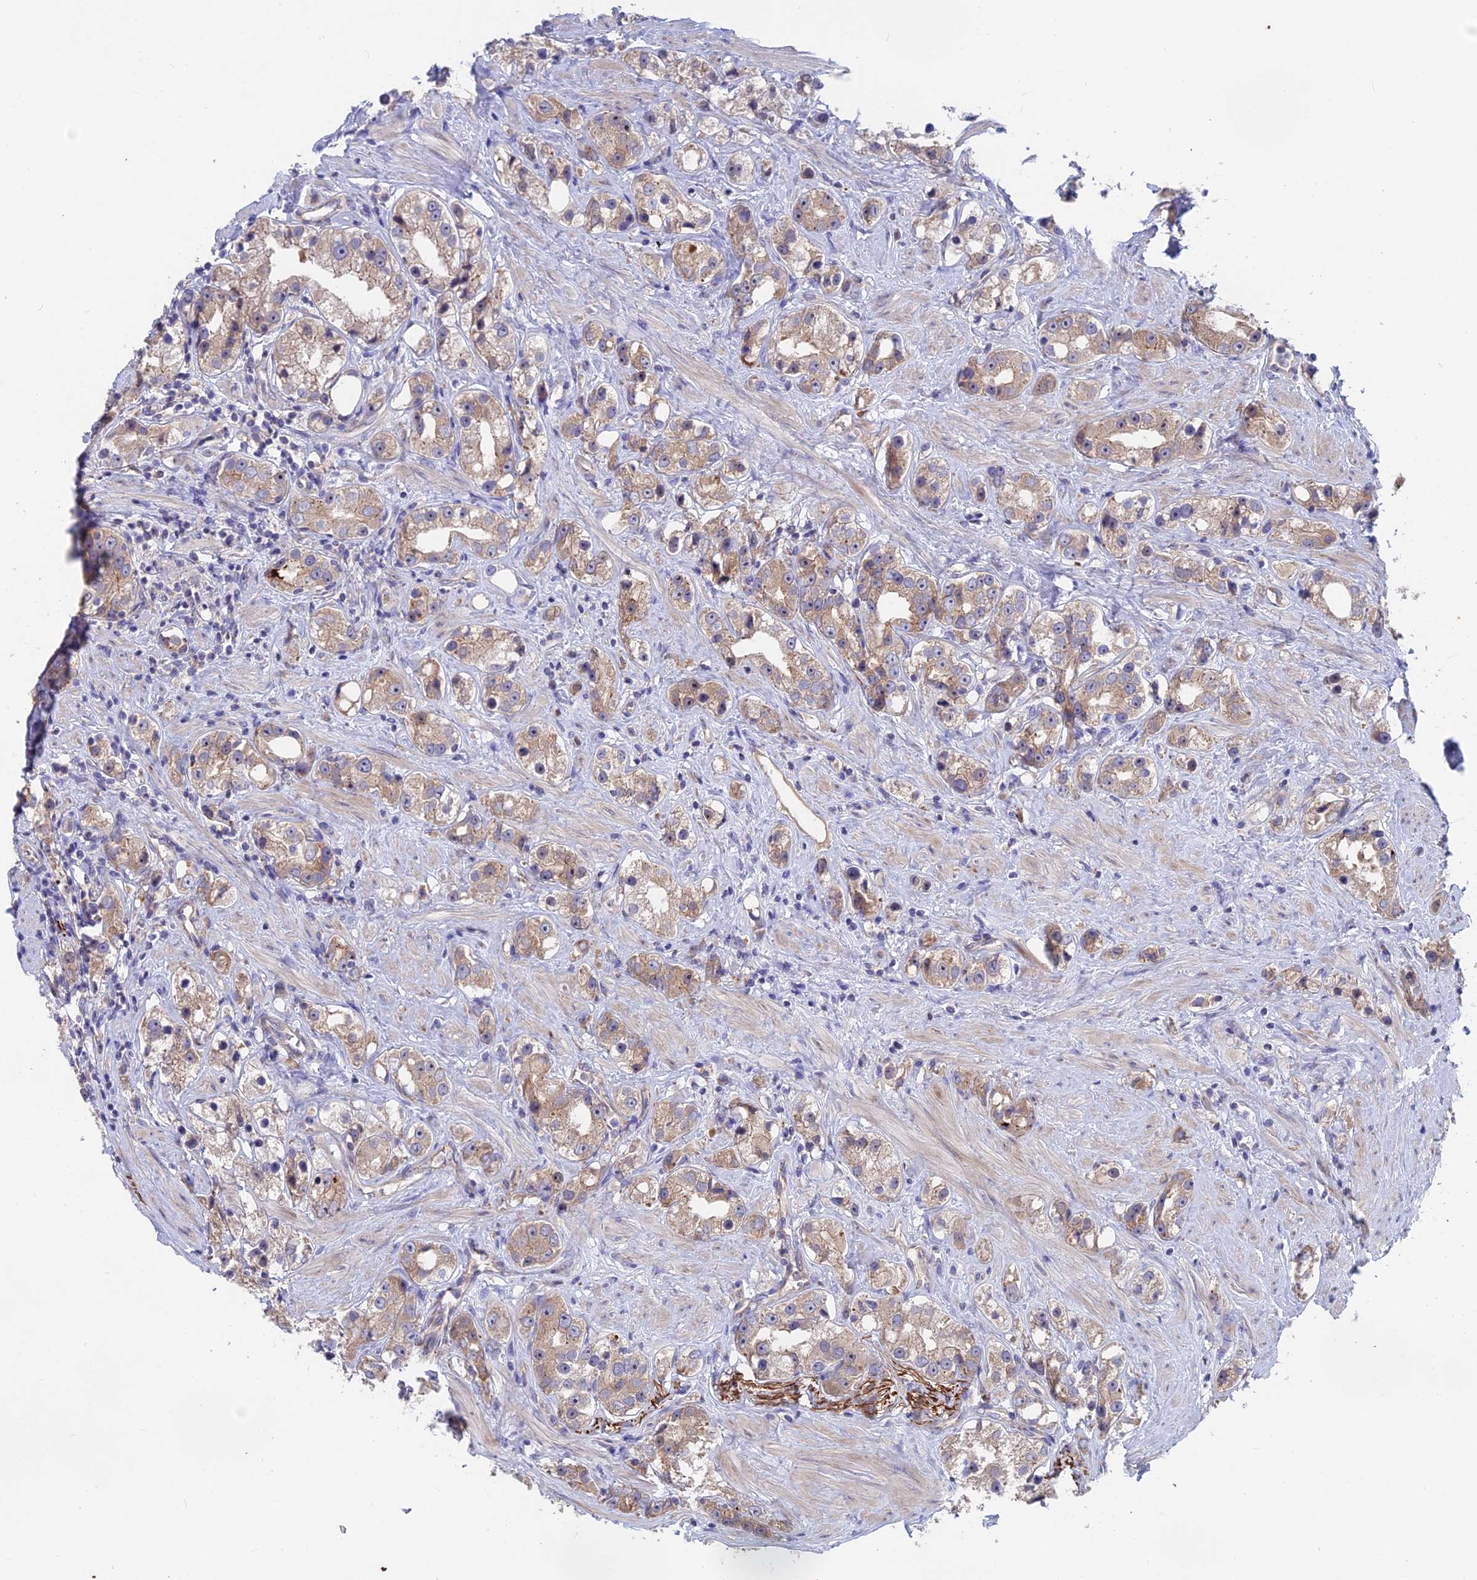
{"staining": {"intensity": "weak", "quantity": "25%-75%", "location": "cytoplasmic/membranous"}, "tissue": "prostate cancer", "cell_type": "Tumor cells", "image_type": "cancer", "snomed": [{"axis": "morphology", "description": "Adenocarcinoma, NOS"}, {"axis": "topography", "description": "Prostate"}], "caption": "This is a photomicrograph of immunohistochemistry staining of prostate adenocarcinoma, which shows weak positivity in the cytoplasmic/membranous of tumor cells.", "gene": "TENT4B", "patient": {"sex": "male", "age": 79}}